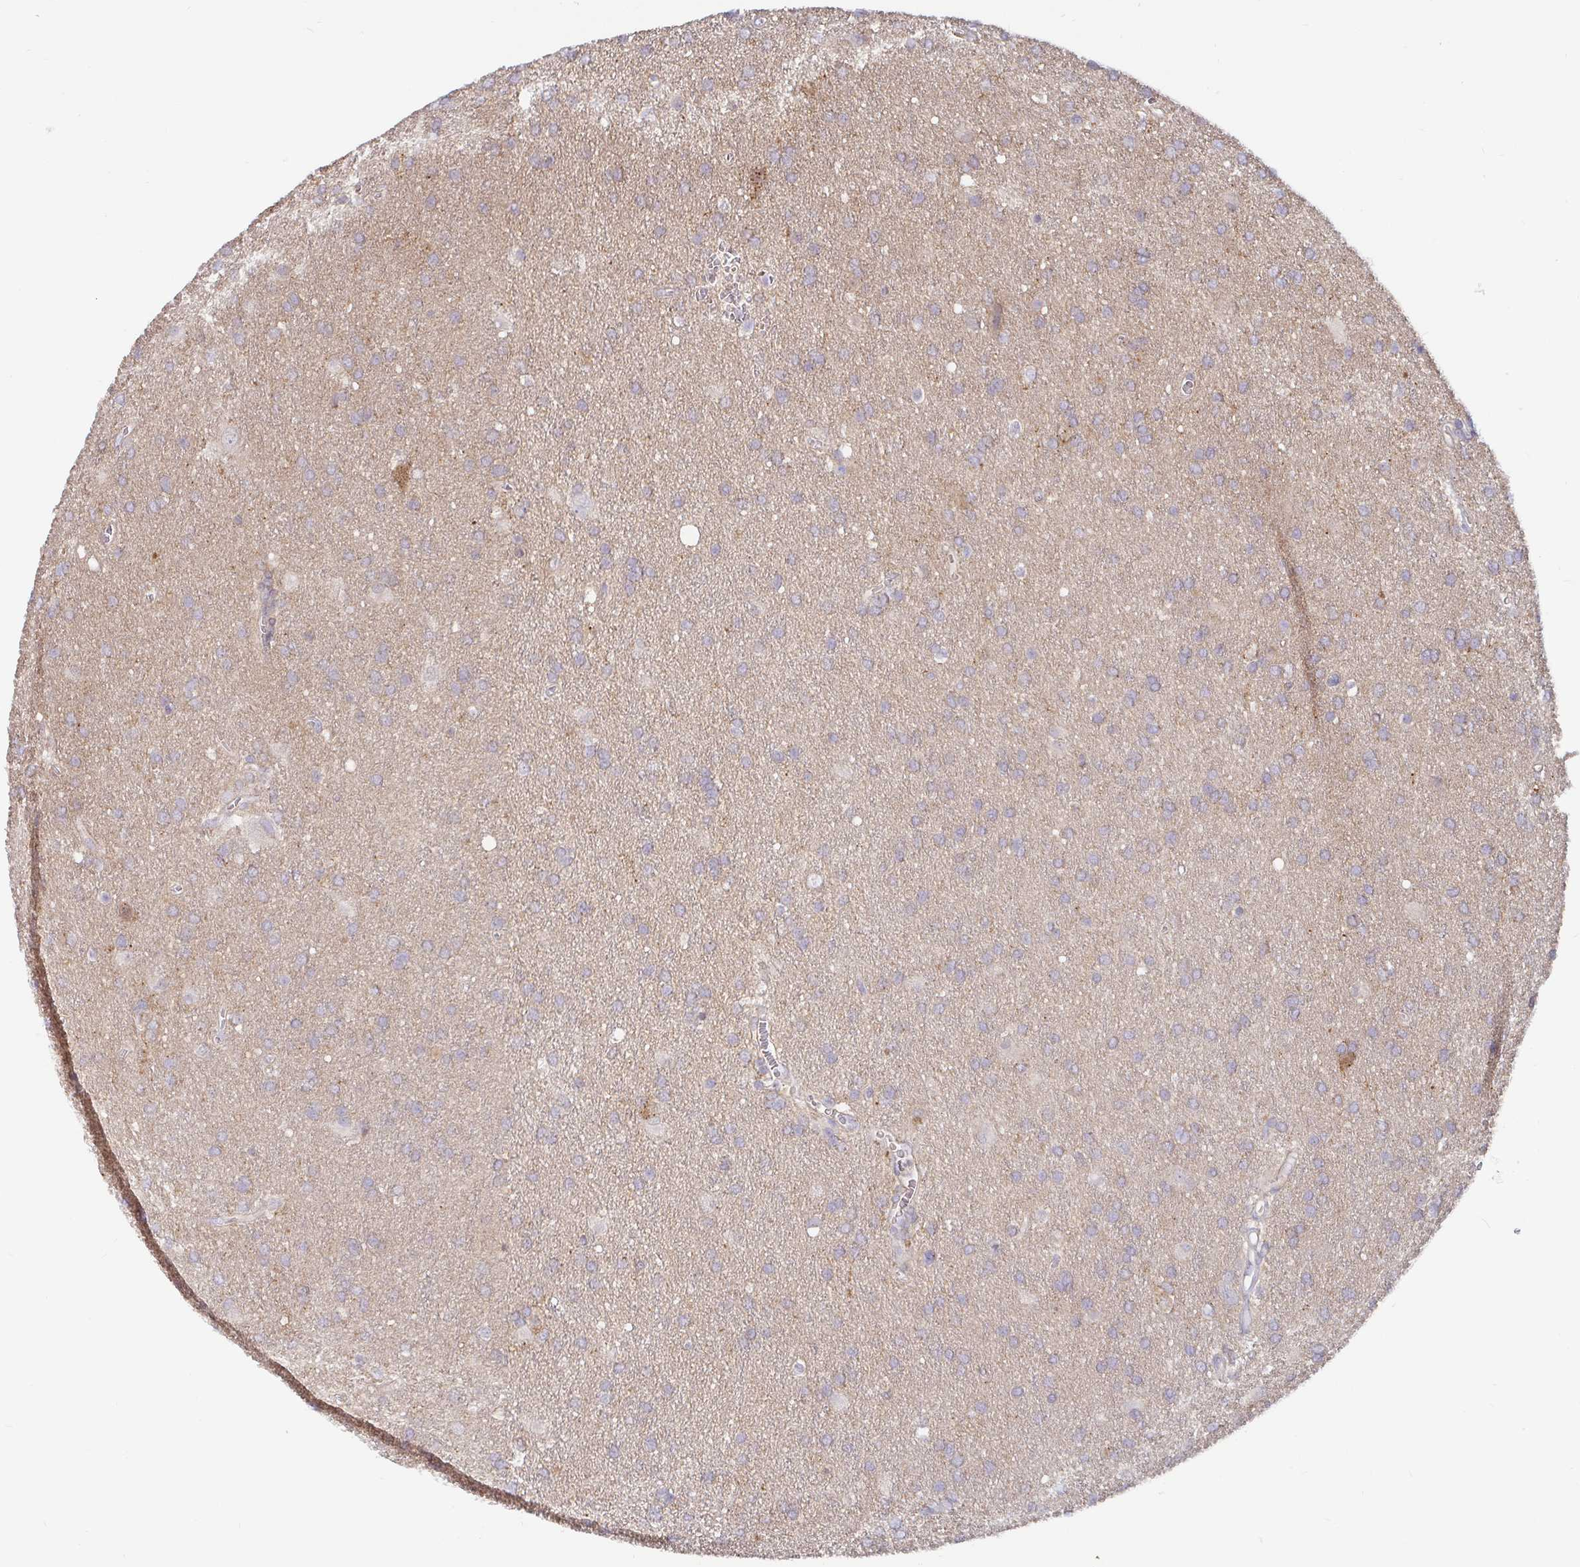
{"staining": {"intensity": "negative", "quantity": "none", "location": "none"}, "tissue": "glioma", "cell_type": "Tumor cells", "image_type": "cancer", "snomed": [{"axis": "morphology", "description": "Glioma, malignant, Low grade"}, {"axis": "topography", "description": "Brain"}], "caption": "Immunohistochemistry of human malignant glioma (low-grade) demonstrates no positivity in tumor cells. The staining was performed using DAB (3,3'-diaminobenzidine) to visualize the protein expression in brown, while the nuclei were stained in blue with hematoxylin (Magnification: 20x).", "gene": "CDH18", "patient": {"sex": "male", "age": 66}}